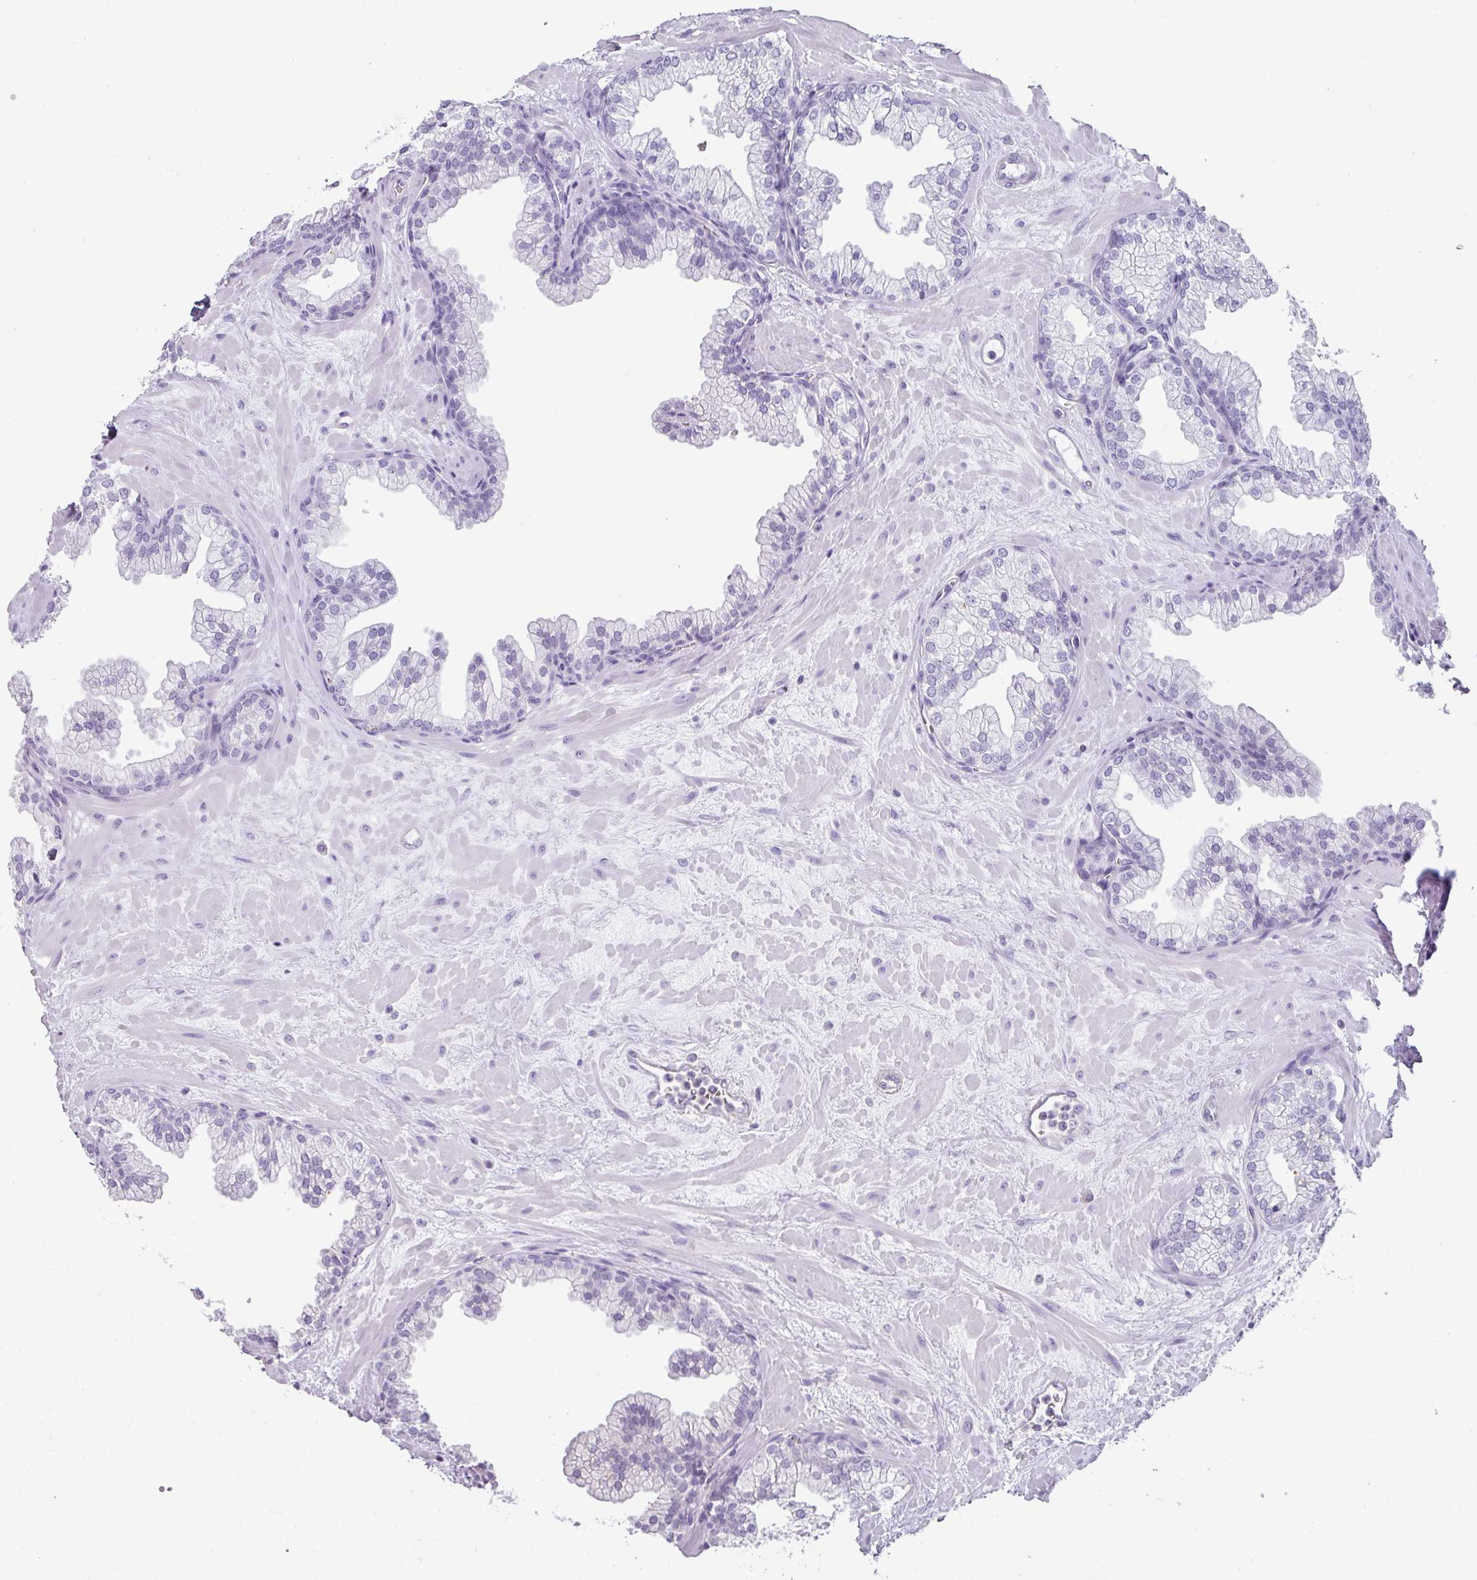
{"staining": {"intensity": "negative", "quantity": "none", "location": "none"}, "tissue": "prostate", "cell_type": "Glandular cells", "image_type": "normal", "snomed": [{"axis": "morphology", "description": "Normal tissue, NOS"}, {"axis": "topography", "description": "Prostate"}, {"axis": "topography", "description": "Peripheral nerve tissue"}], "caption": "Immunohistochemistry micrograph of unremarkable human prostate stained for a protein (brown), which displays no positivity in glandular cells.", "gene": "STAT5A", "patient": {"sex": "male", "age": 61}}